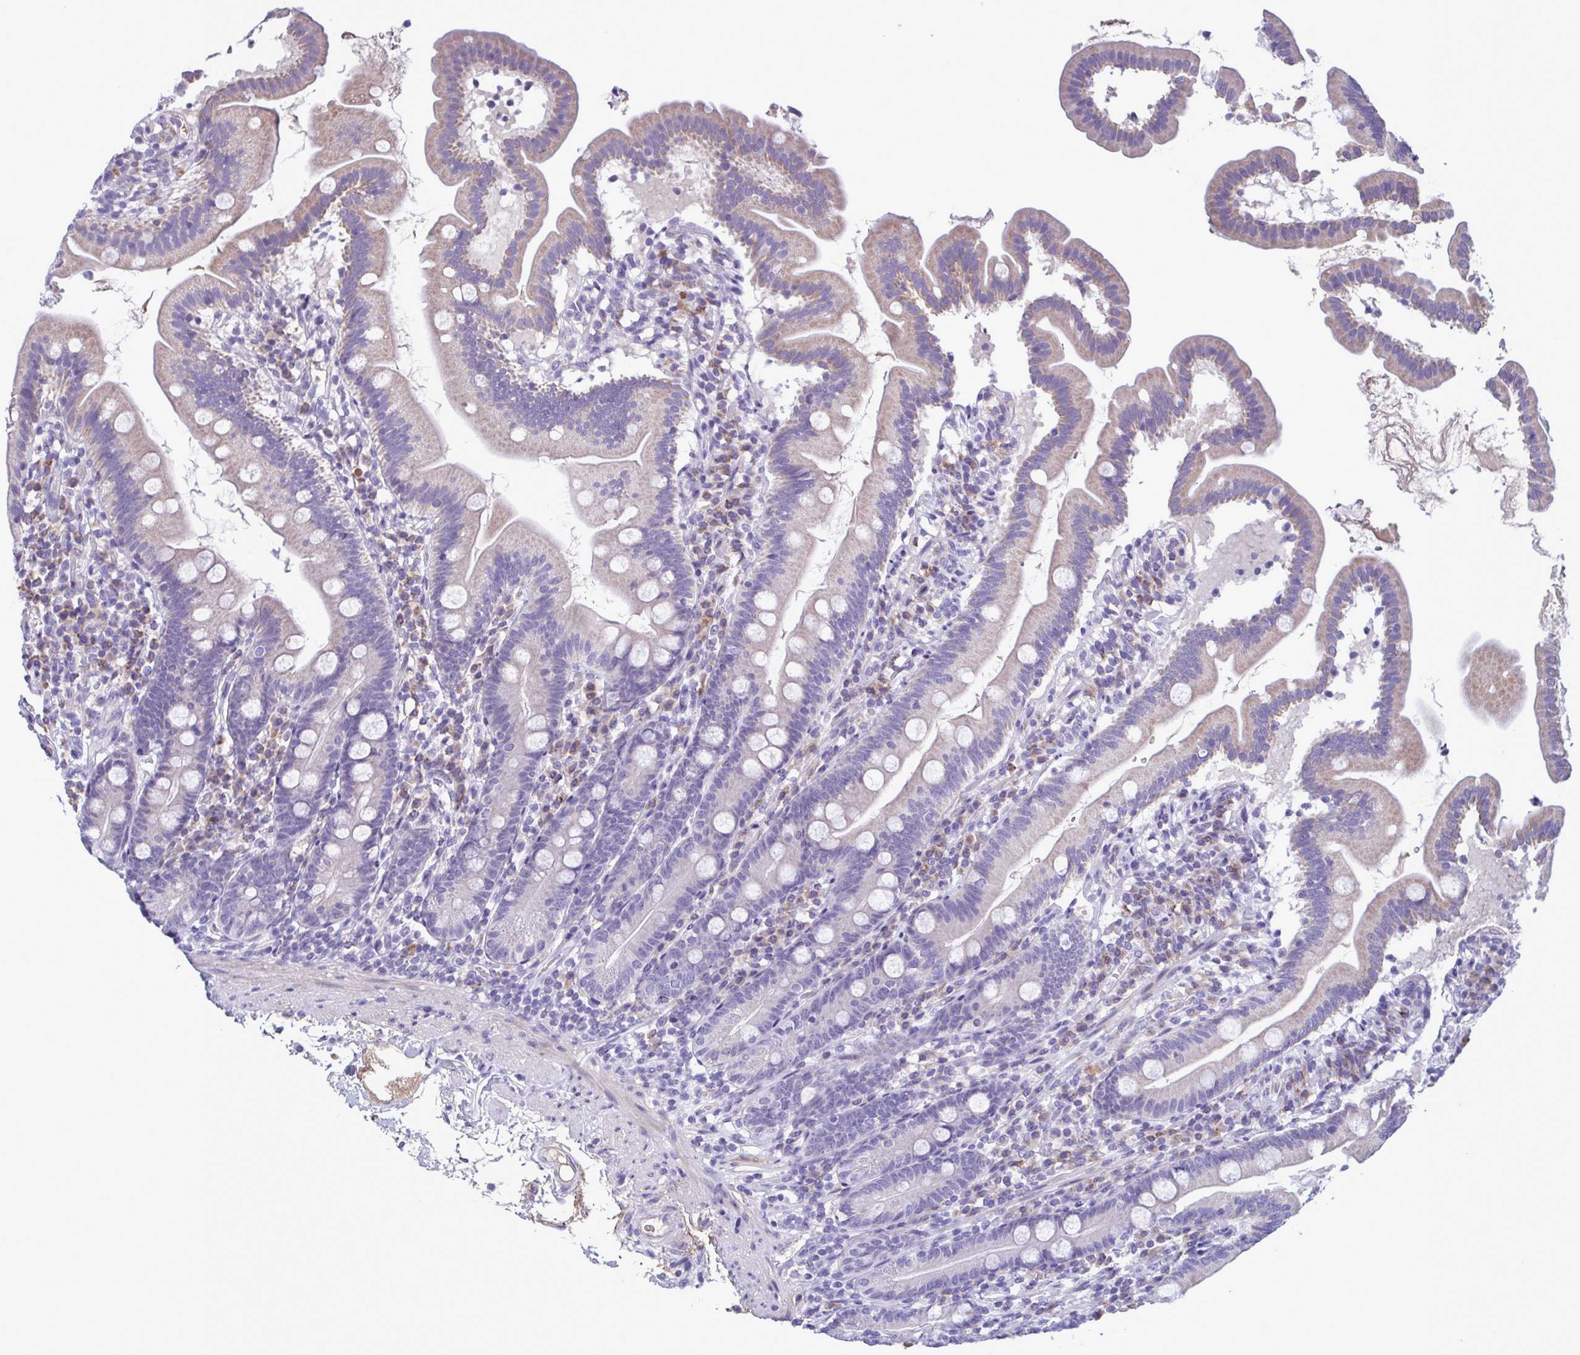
{"staining": {"intensity": "weak", "quantity": "25%-75%", "location": "cytoplasmic/membranous"}, "tissue": "duodenum", "cell_type": "Glandular cells", "image_type": "normal", "snomed": [{"axis": "morphology", "description": "Normal tissue, NOS"}, {"axis": "topography", "description": "Duodenum"}], "caption": "Glandular cells demonstrate weak cytoplasmic/membranous expression in about 25%-75% of cells in unremarkable duodenum. The staining is performed using DAB (3,3'-diaminobenzidine) brown chromogen to label protein expression. The nuclei are counter-stained blue using hematoxylin.", "gene": "F13B", "patient": {"sex": "female", "age": 67}}